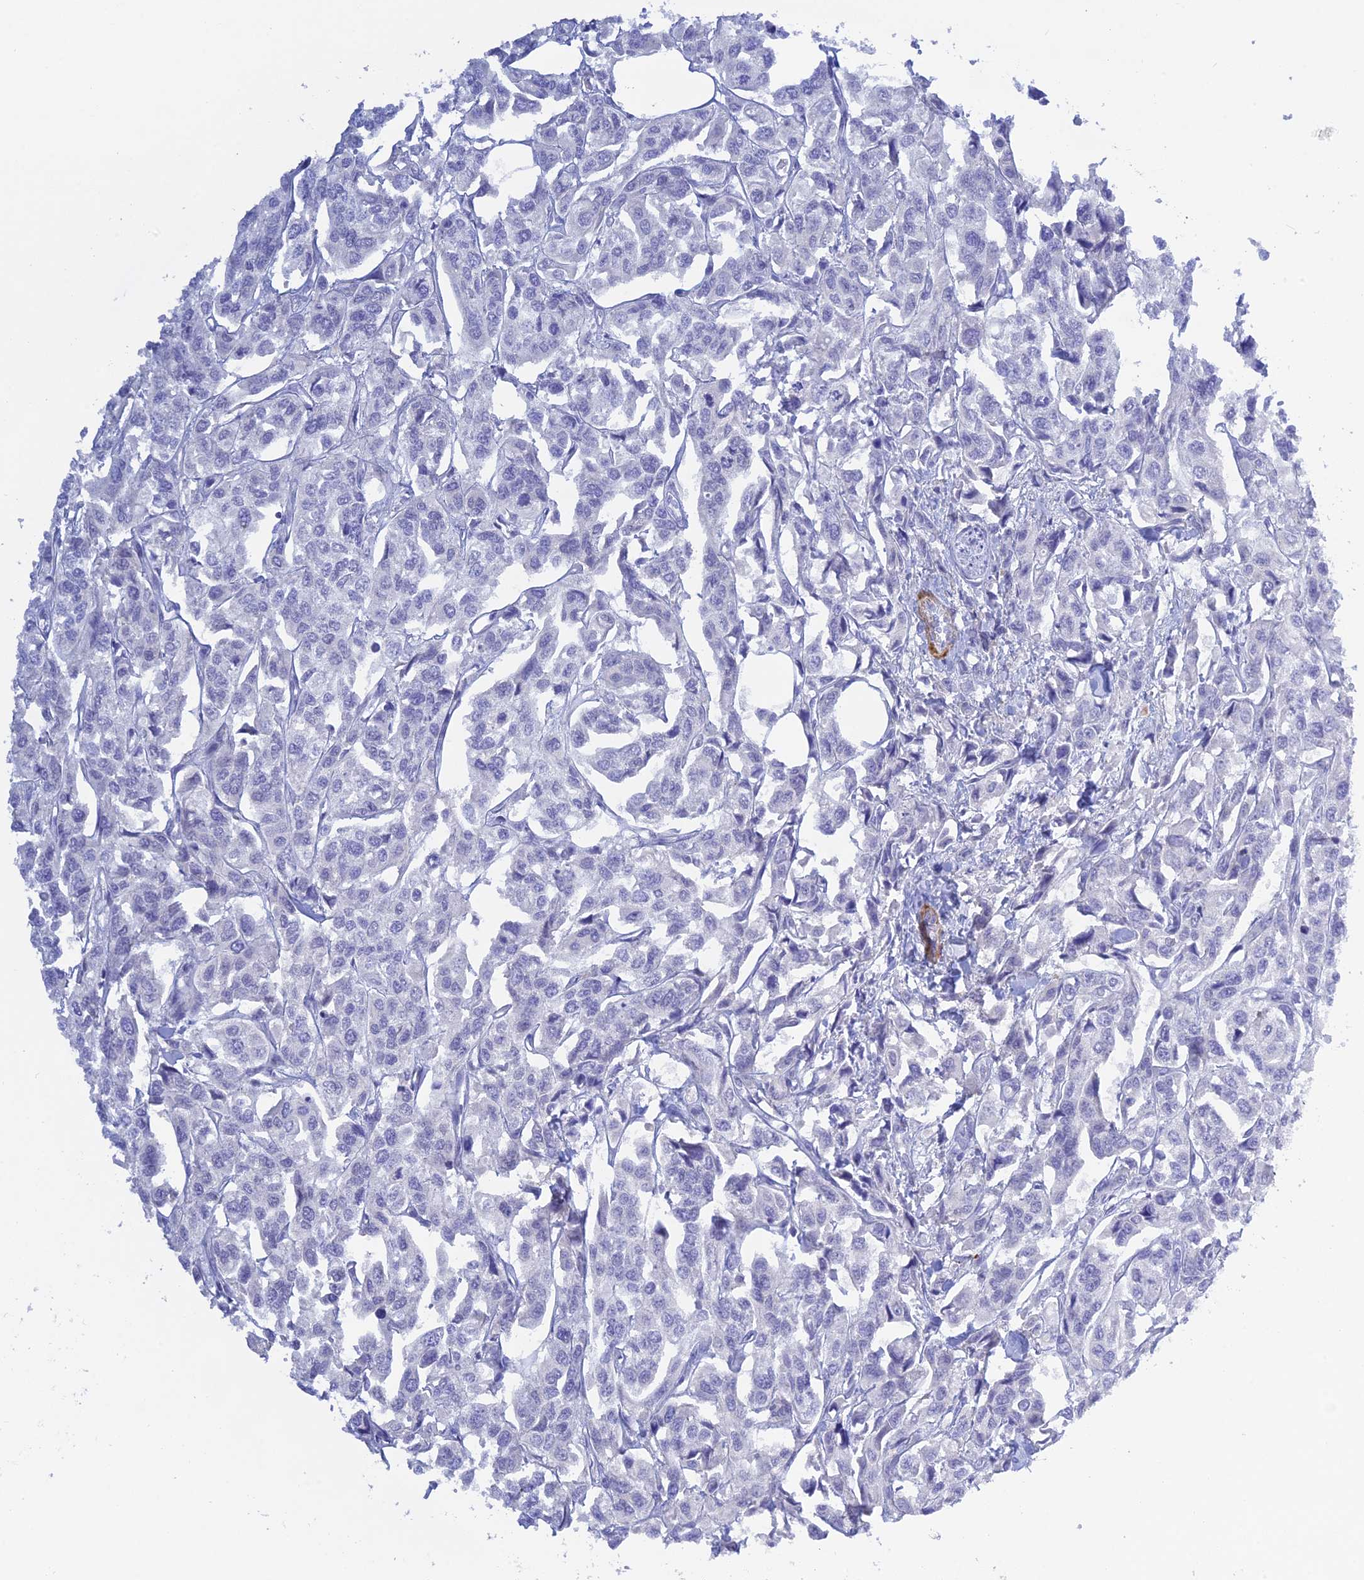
{"staining": {"intensity": "negative", "quantity": "none", "location": "none"}, "tissue": "urothelial cancer", "cell_type": "Tumor cells", "image_type": "cancer", "snomed": [{"axis": "morphology", "description": "Urothelial carcinoma, High grade"}, {"axis": "topography", "description": "Urinary bladder"}], "caption": "DAB immunohistochemical staining of urothelial cancer exhibits no significant expression in tumor cells.", "gene": "ZDHHC16", "patient": {"sex": "male", "age": 67}}